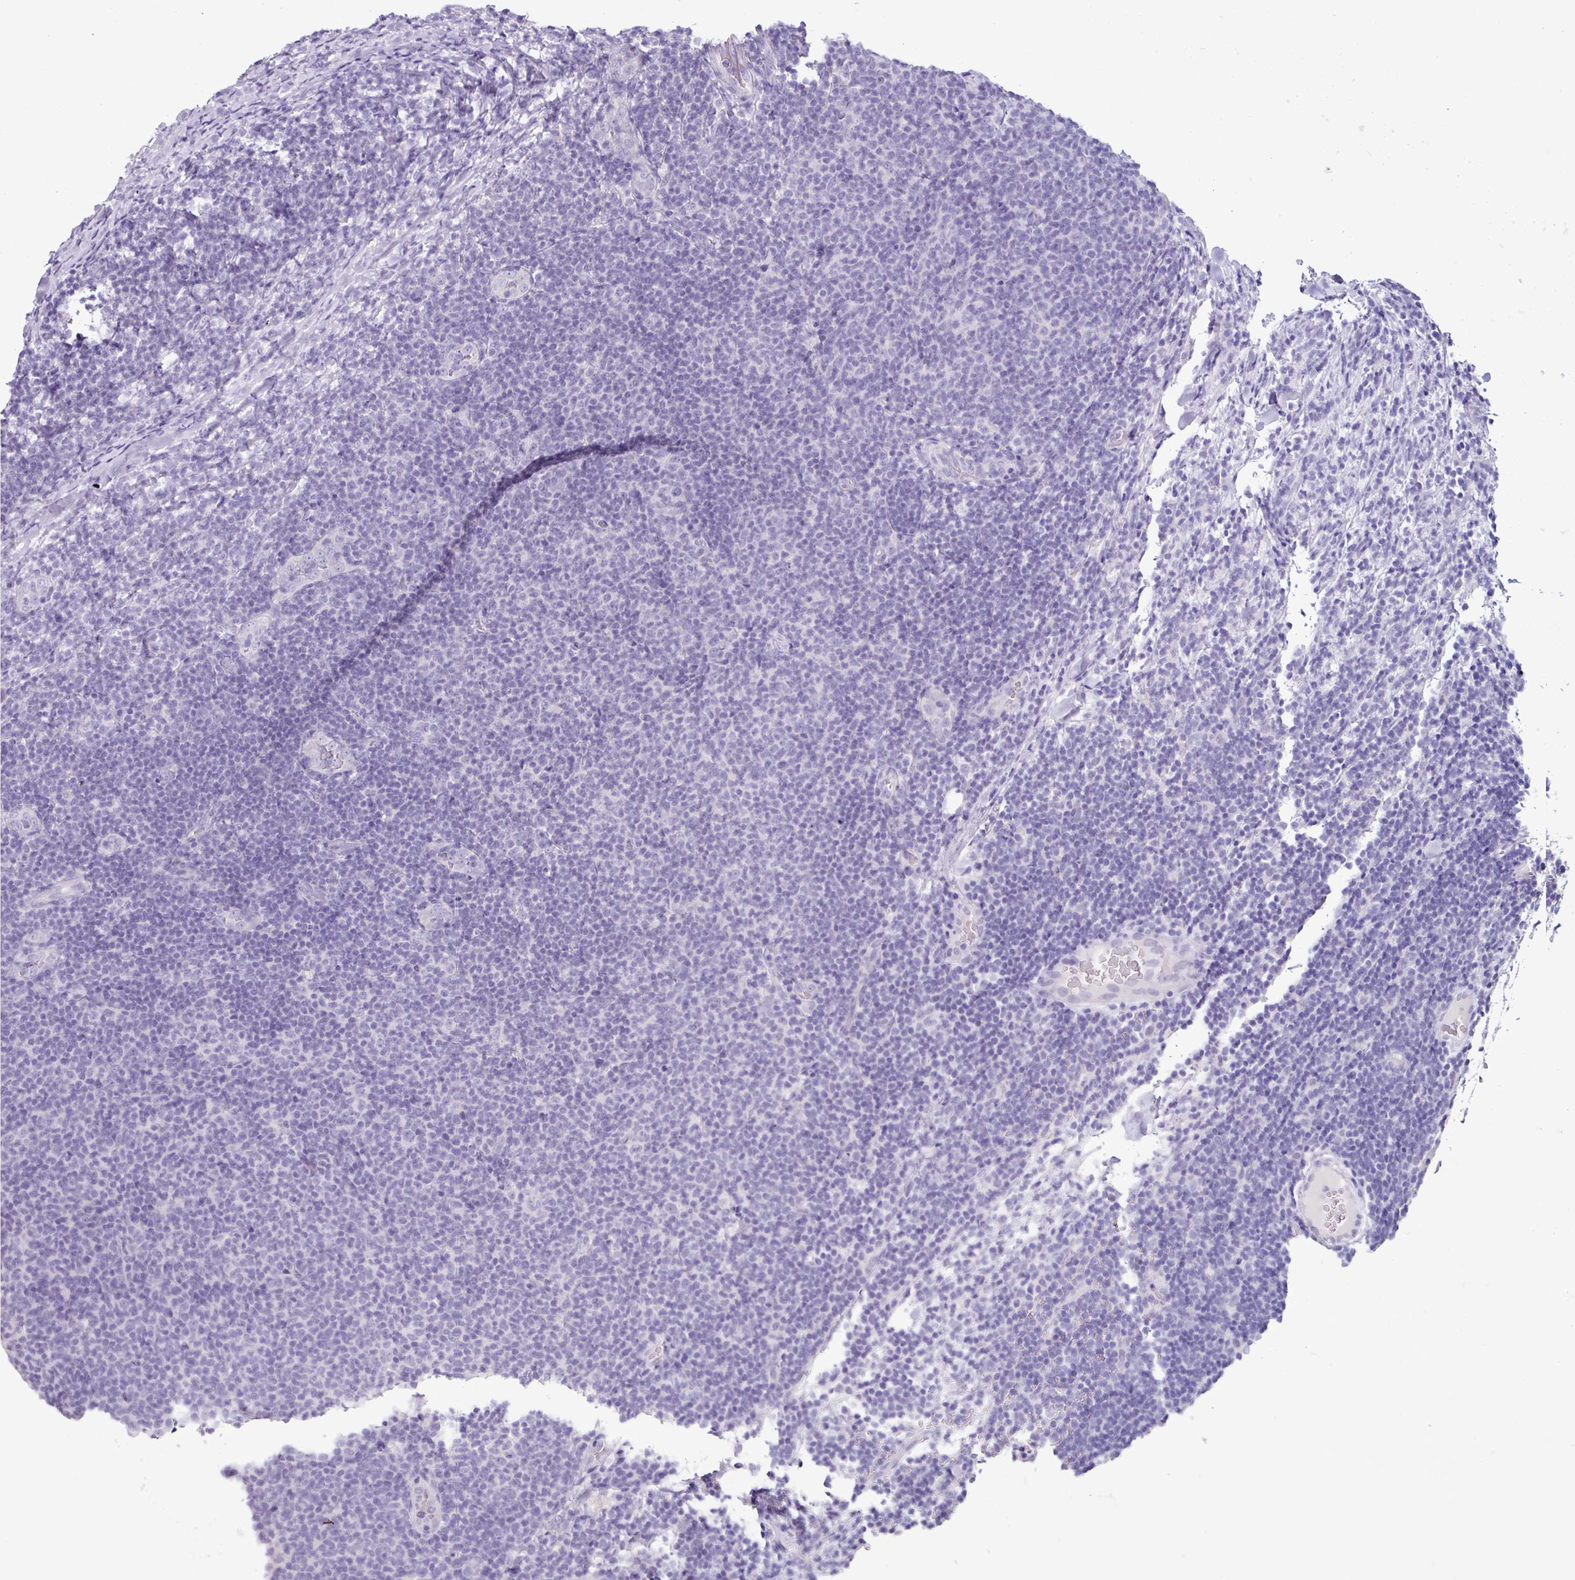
{"staining": {"intensity": "negative", "quantity": "none", "location": "none"}, "tissue": "lymphoma", "cell_type": "Tumor cells", "image_type": "cancer", "snomed": [{"axis": "morphology", "description": "Malignant lymphoma, non-Hodgkin's type, Low grade"}, {"axis": "topography", "description": "Lymph node"}], "caption": "Lymphoma stained for a protein using immunohistochemistry (IHC) shows no positivity tumor cells.", "gene": "GLP2R", "patient": {"sex": "male", "age": 66}}